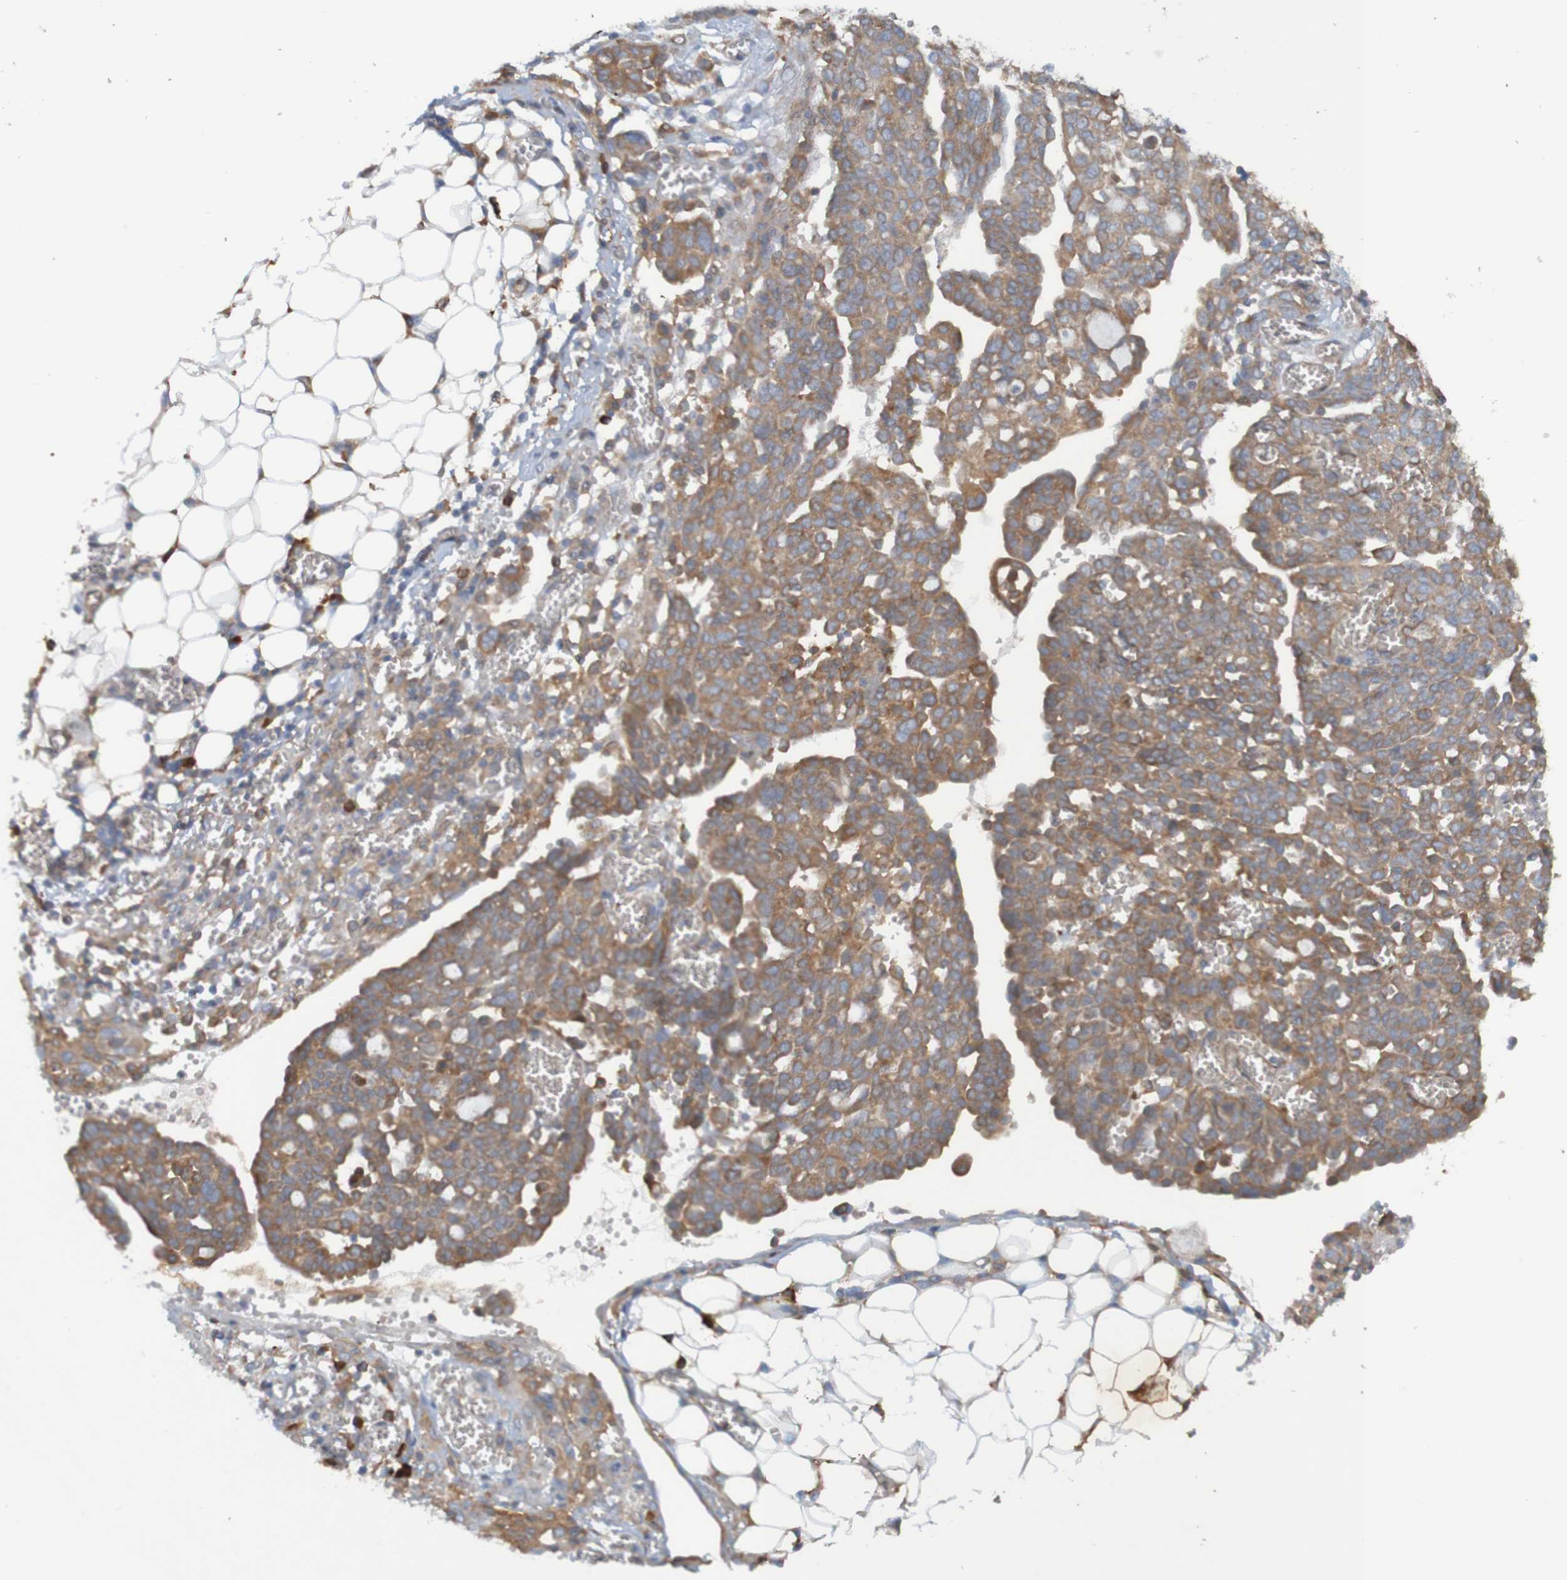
{"staining": {"intensity": "moderate", "quantity": ">75%", "location": "cytoplasmic/membranous"}, "tissue": "ovarian cancer", "cell_type": "Tumor cells", "image_type": "cancer", "snomed": [{"axis": "morphology", "description": "Cystadenocarcinoma, serous, NOS"}, {"axis": "topography", "description": "Soft tissue"}, {"axis": "topography", "description": "Ovary"}], "caption": "The histopathology image shows a brown stain indicating the presence of a protein in the cytoplasmic/membranous of tumor cells in ovarian cancer (serous cystadenocarcinoma).", "gene": "DNAJC4", "patient": {"sex": "female", "age": 57}}